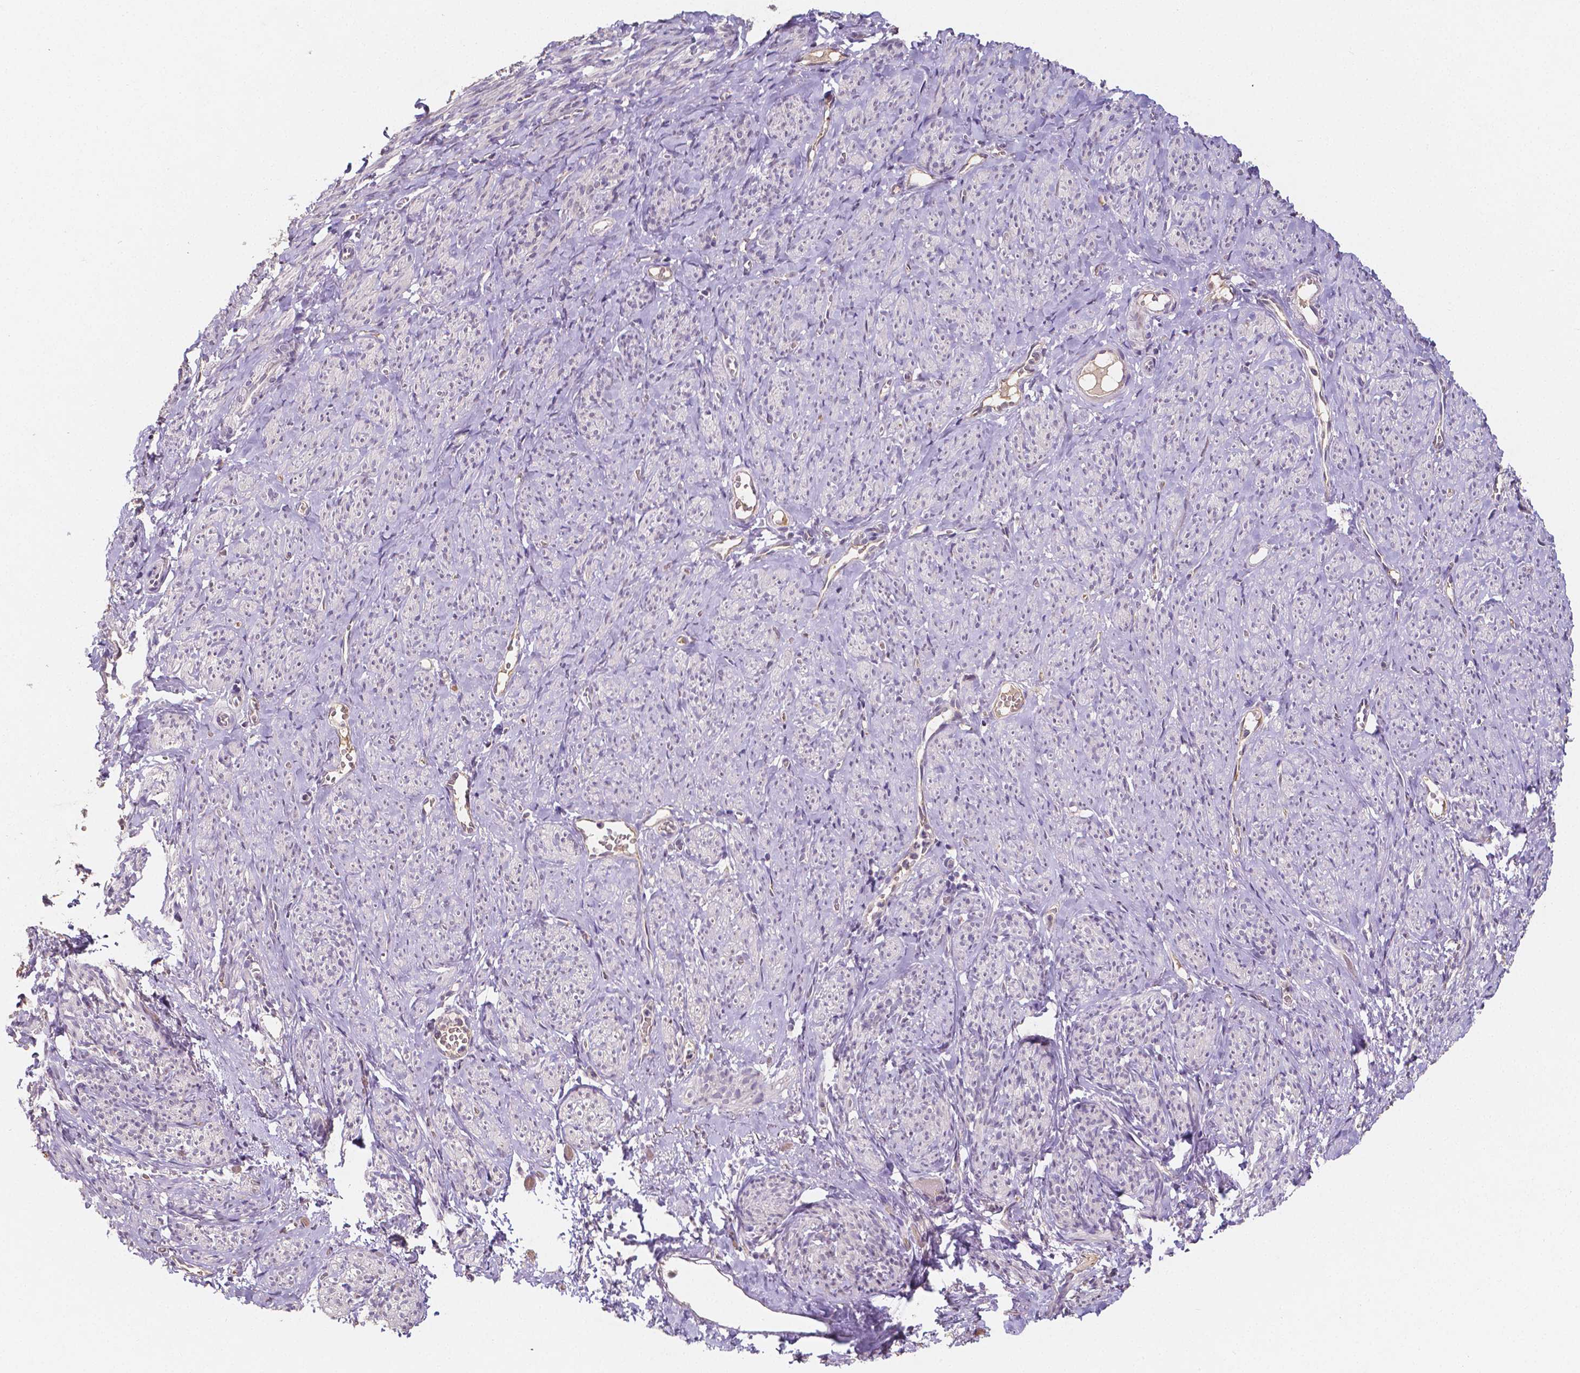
{"staining": {"intensity": "negative", "quantity": "none", "location": "none"}, "tissue": "smooth muscle", "cell_type": "Smooth muscle cells", "image_type": "normal", "snomed": [{"axis": "morphology", "description": "Normal tissue, NOS"}, {"axis": "topography", "description": "Smooth muscle"}], "caption": "This is an immunohistochemistry micrograph of normal human smooth muscle. There is no positivity in smooth muscle cells.", "gene": "ELAVL2", "patient": {"sex": "female", "age": 65}}